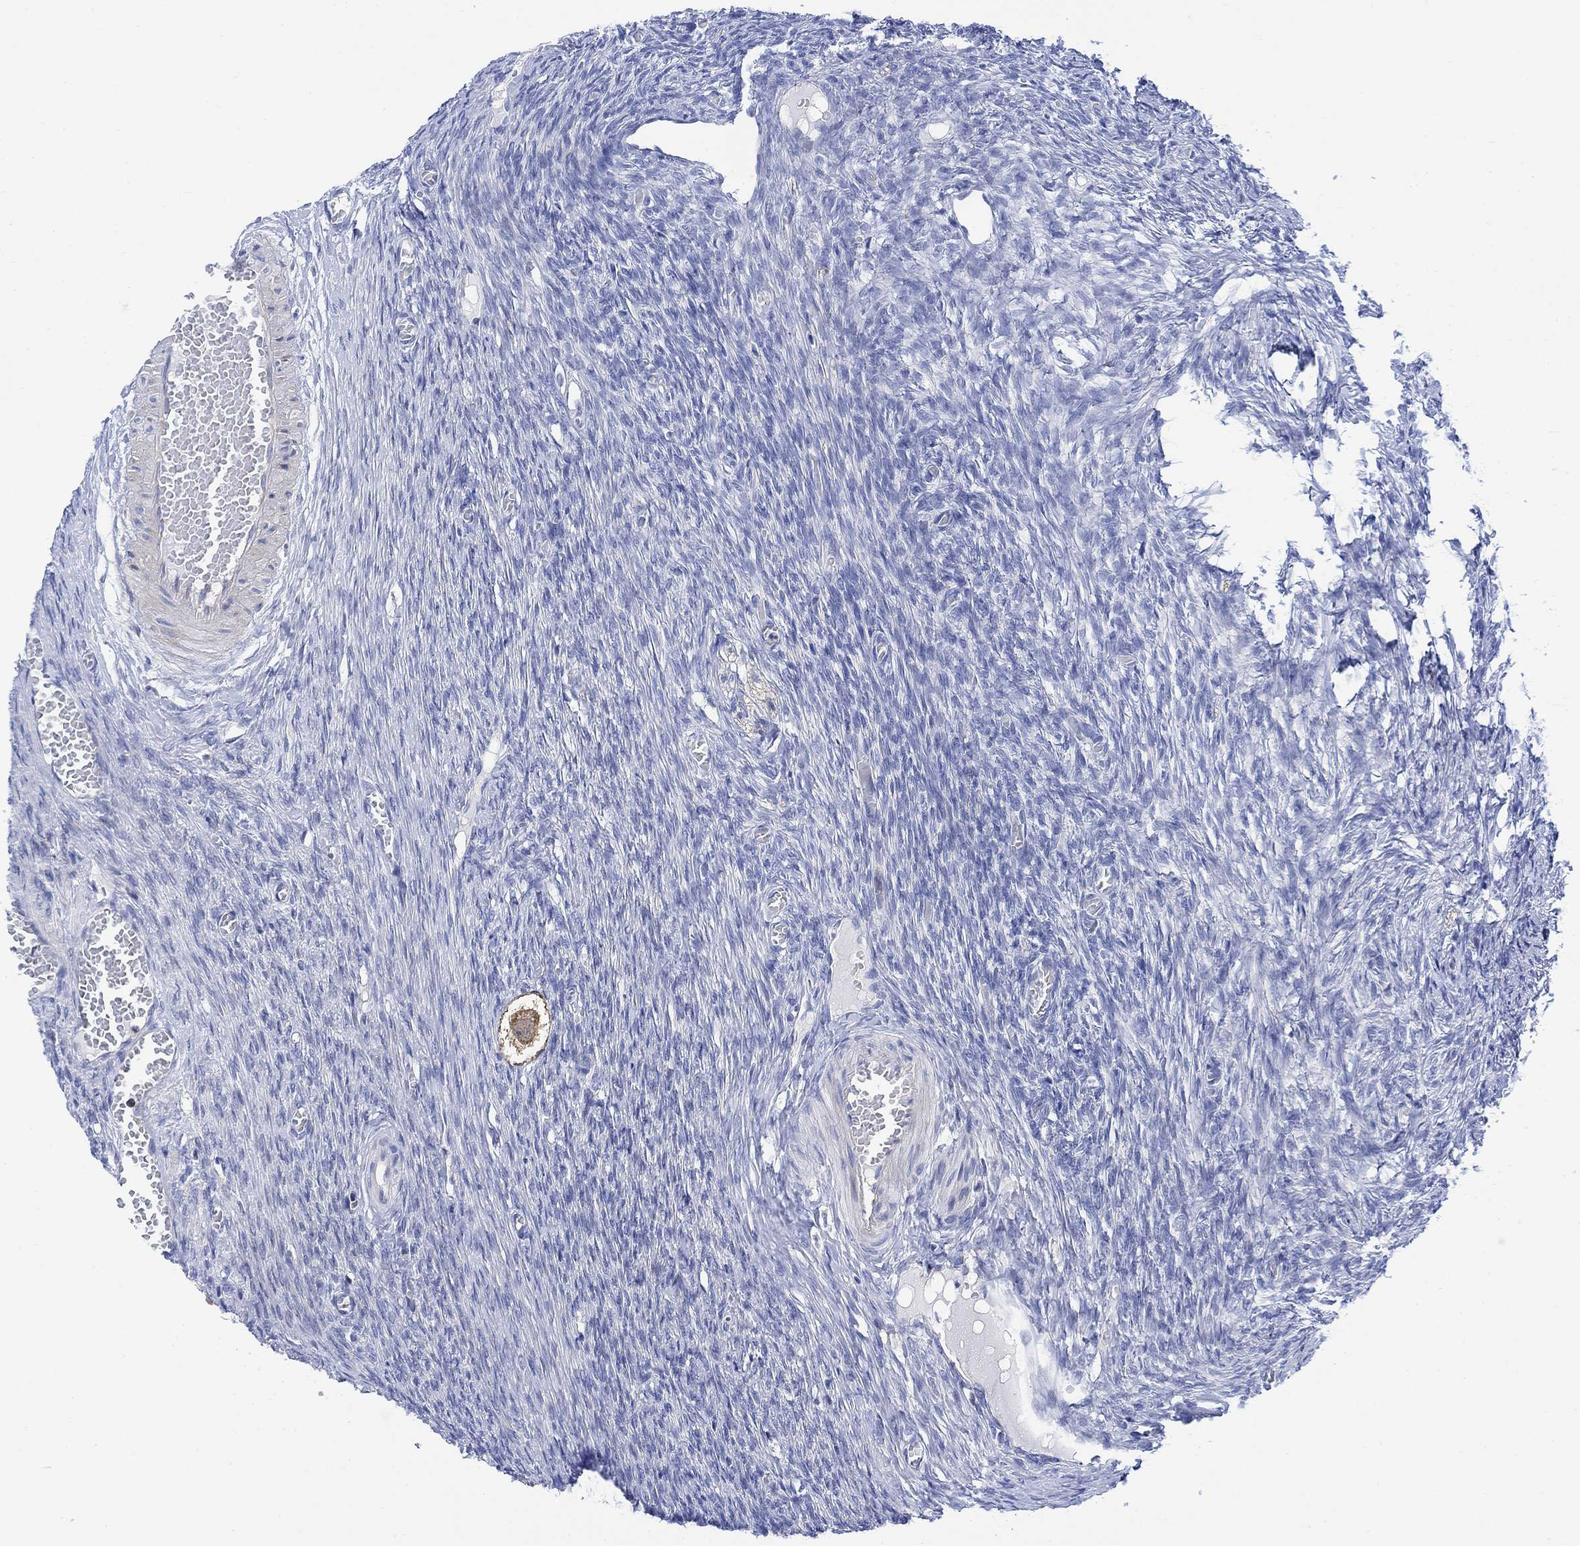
{"staining": {"intensity": "moderate", "quantity": "<25%", "location": "cytoplasmic/membranous"}, "tissue": "ovary", "cell_type": "Follicle cells", "image_type": "normal", "snomed": [{"axis": "morphology", "description": "Normal tissue, NOS"}, {"axis": "topography", "description": "Ovary"}], "caption": "This micrograph reveals immunohistochemistry (IHC) staining of unremarkable ovary, with low moderate cytoplasmic/membranous staining in approximately <25% of follicle cells.", "gene": "ARSK", "patient": {"sex": "female", "age": 27}}